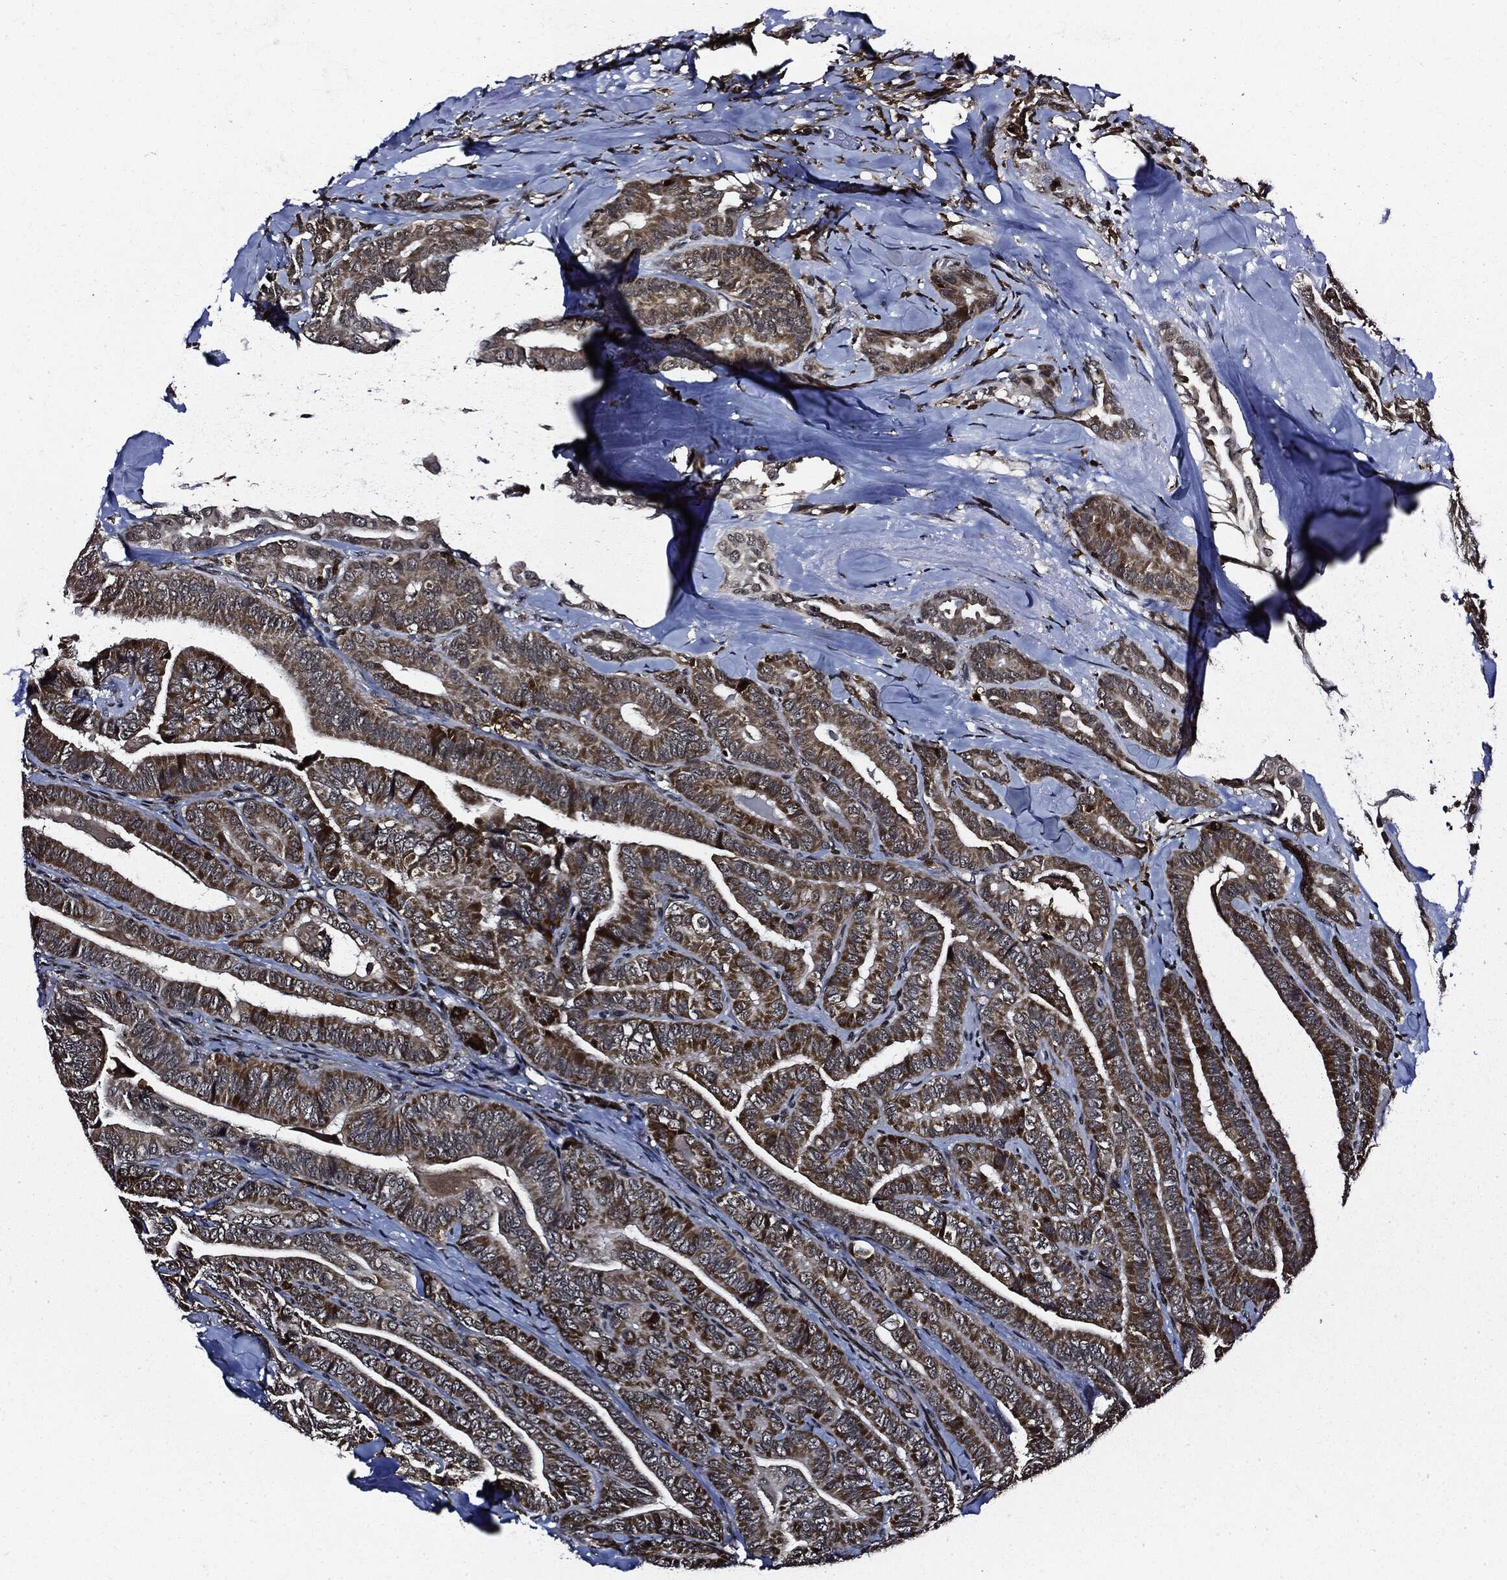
{"staining": {"intensity": "moderate", "quantity": "25%-75%", "location": "cytoplasmic/membranous"}, "tissue": "thyroid cancer", "cell_type": "Tumor cells", "image_type": "cancer", "snomed": [{"axis": "morphology", "description": "Papillary adenocarcinoma, NOS"}, {"axis": "topography", "description": "Thyroid gland"}], "caption": "Protein expression analysis of thyroid cancer shows moderate cytoplasmic/membranous staining in approximately 25%-75% of tumor cells. The staining is performed using DAB brown chromogen to label protein expression. The nuclei are counter-stained blue using hematoxylin.", "gene": "SUGT1", "patient": {"sex": "male", "age": 61}}